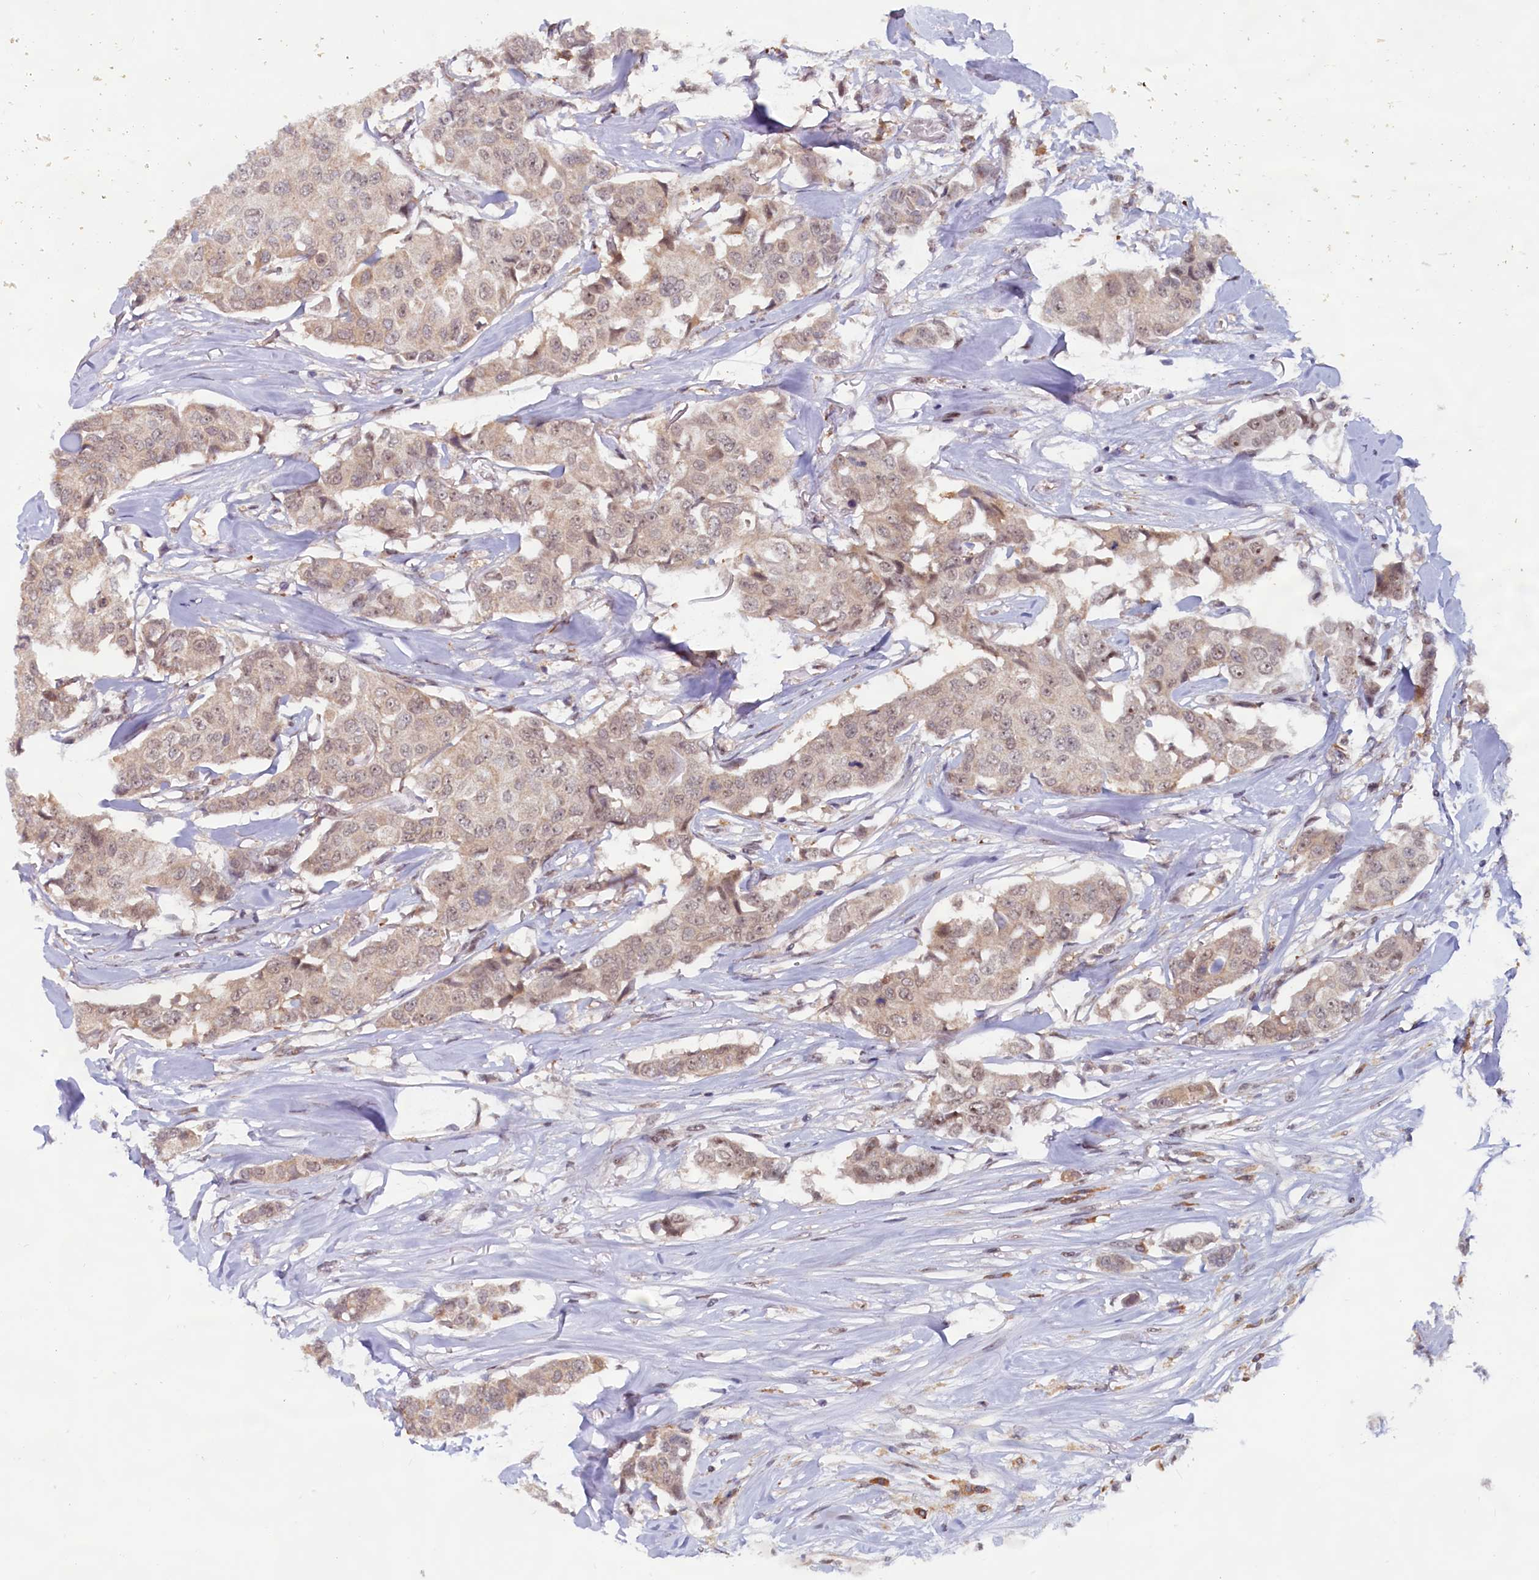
{"staining": {"intensity": "weak", "quantity": "25%-75%", "location": "cytoplasmic/membranous,nuclear"}, "tissue": "breast cancer", "cell_type": "Tumor cells", "image_type": "cancer", "snomed": [{"axis": "morphology", "description": "Duct carcinoma"}, {"axis": "topography", "description": "Breast"}], "caption": "Breast invasive ductal carcinoma stained with a protein marker demonstrates weak staining in tumor cells.", "gene": "C1D", "patient": {"sex": "female", "age": 80}}